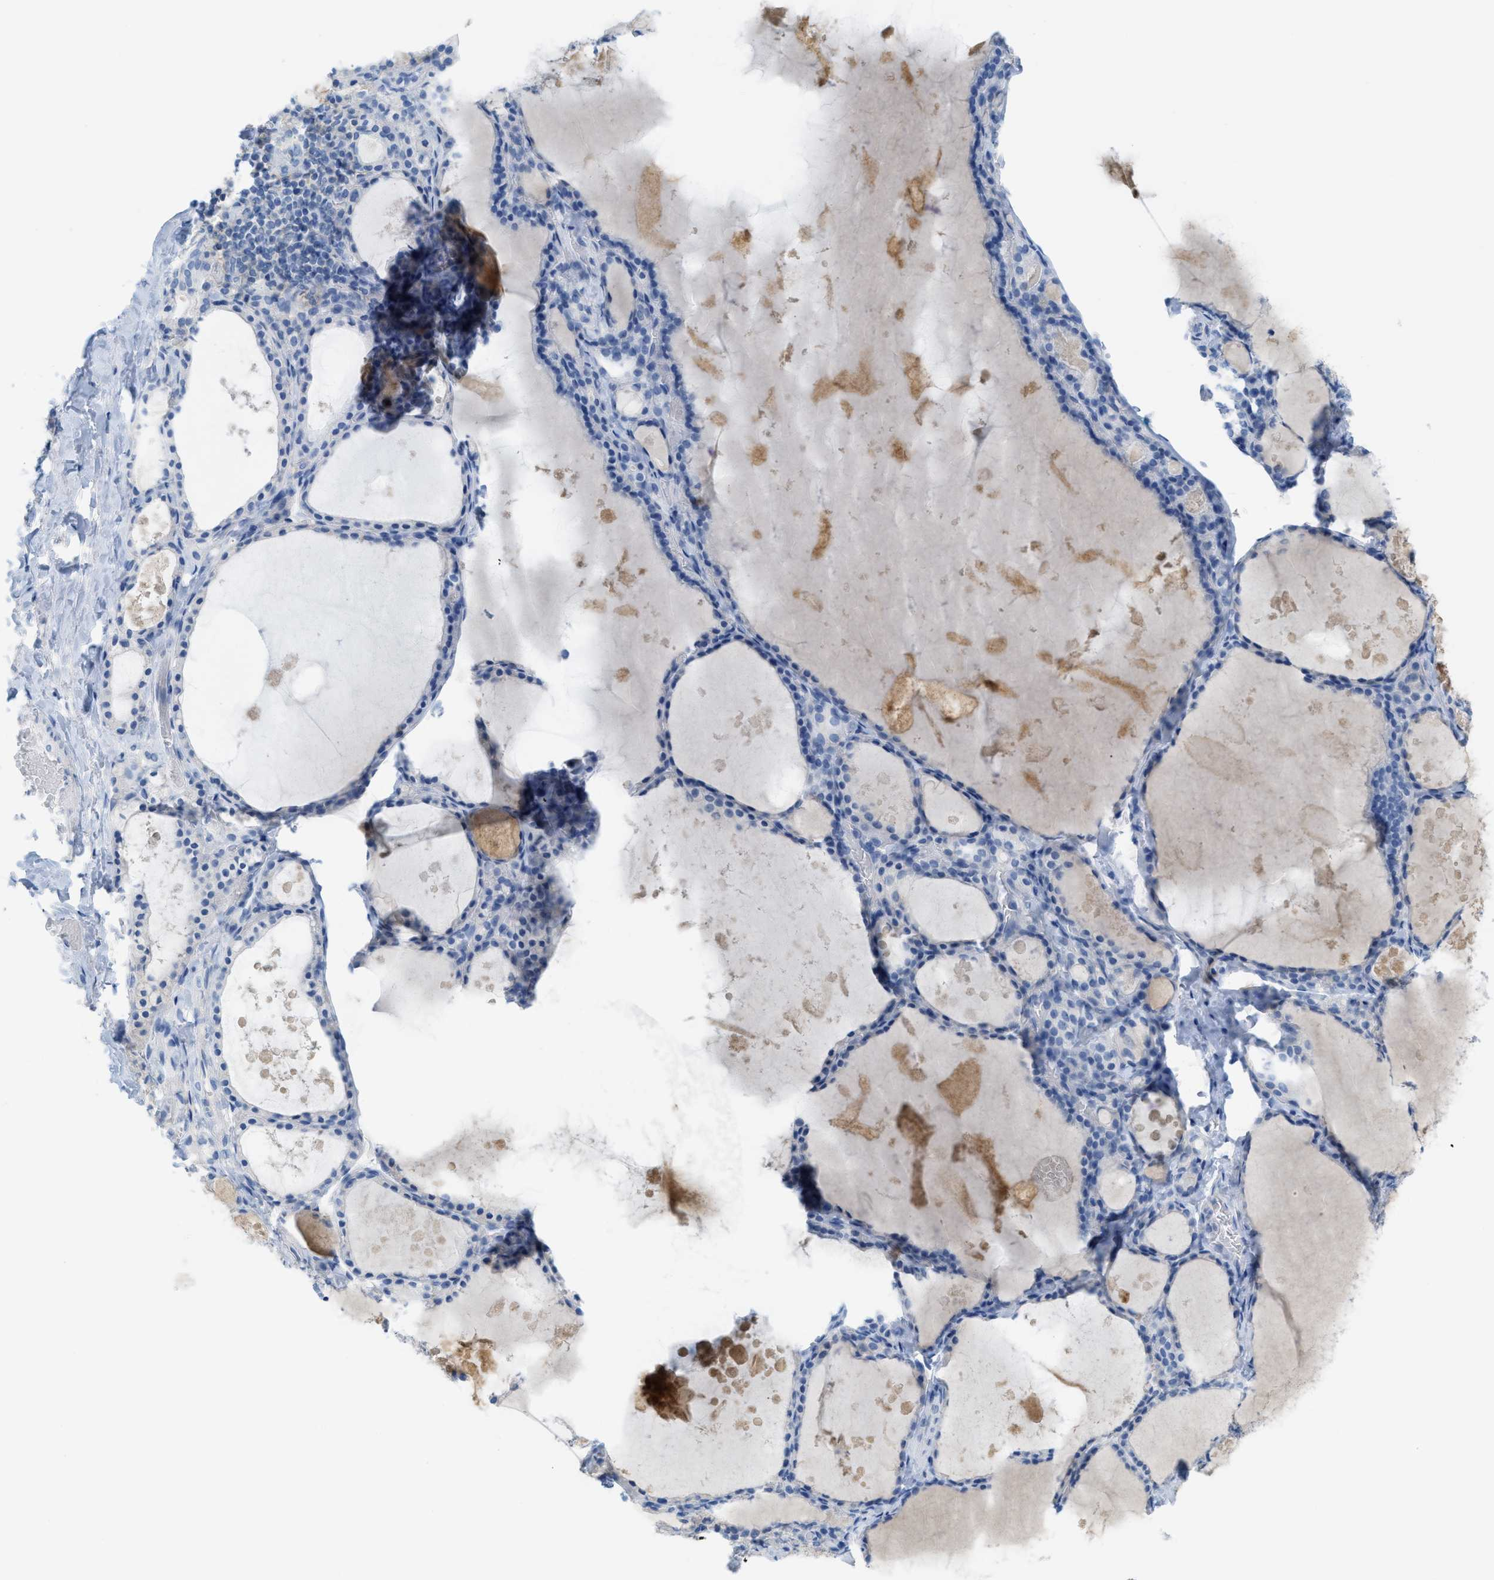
{"staining": {"intensity": "negative", "quantity": "none", "location": "none"}, "tissue": "thyroid gland", "cell_type": "Glandular cells", "image_type": "normal", "snomed": [{"axis": "morphology", "description": "Normal tissue, NOS"}, {"axis": "topography", "description": "Thyroid gland"}], "caption": "Glandular cells show no significant staining in benign thyroid gland.", "gene": "SLC3A2", "patient": {"sex": "male", "age": 56}}